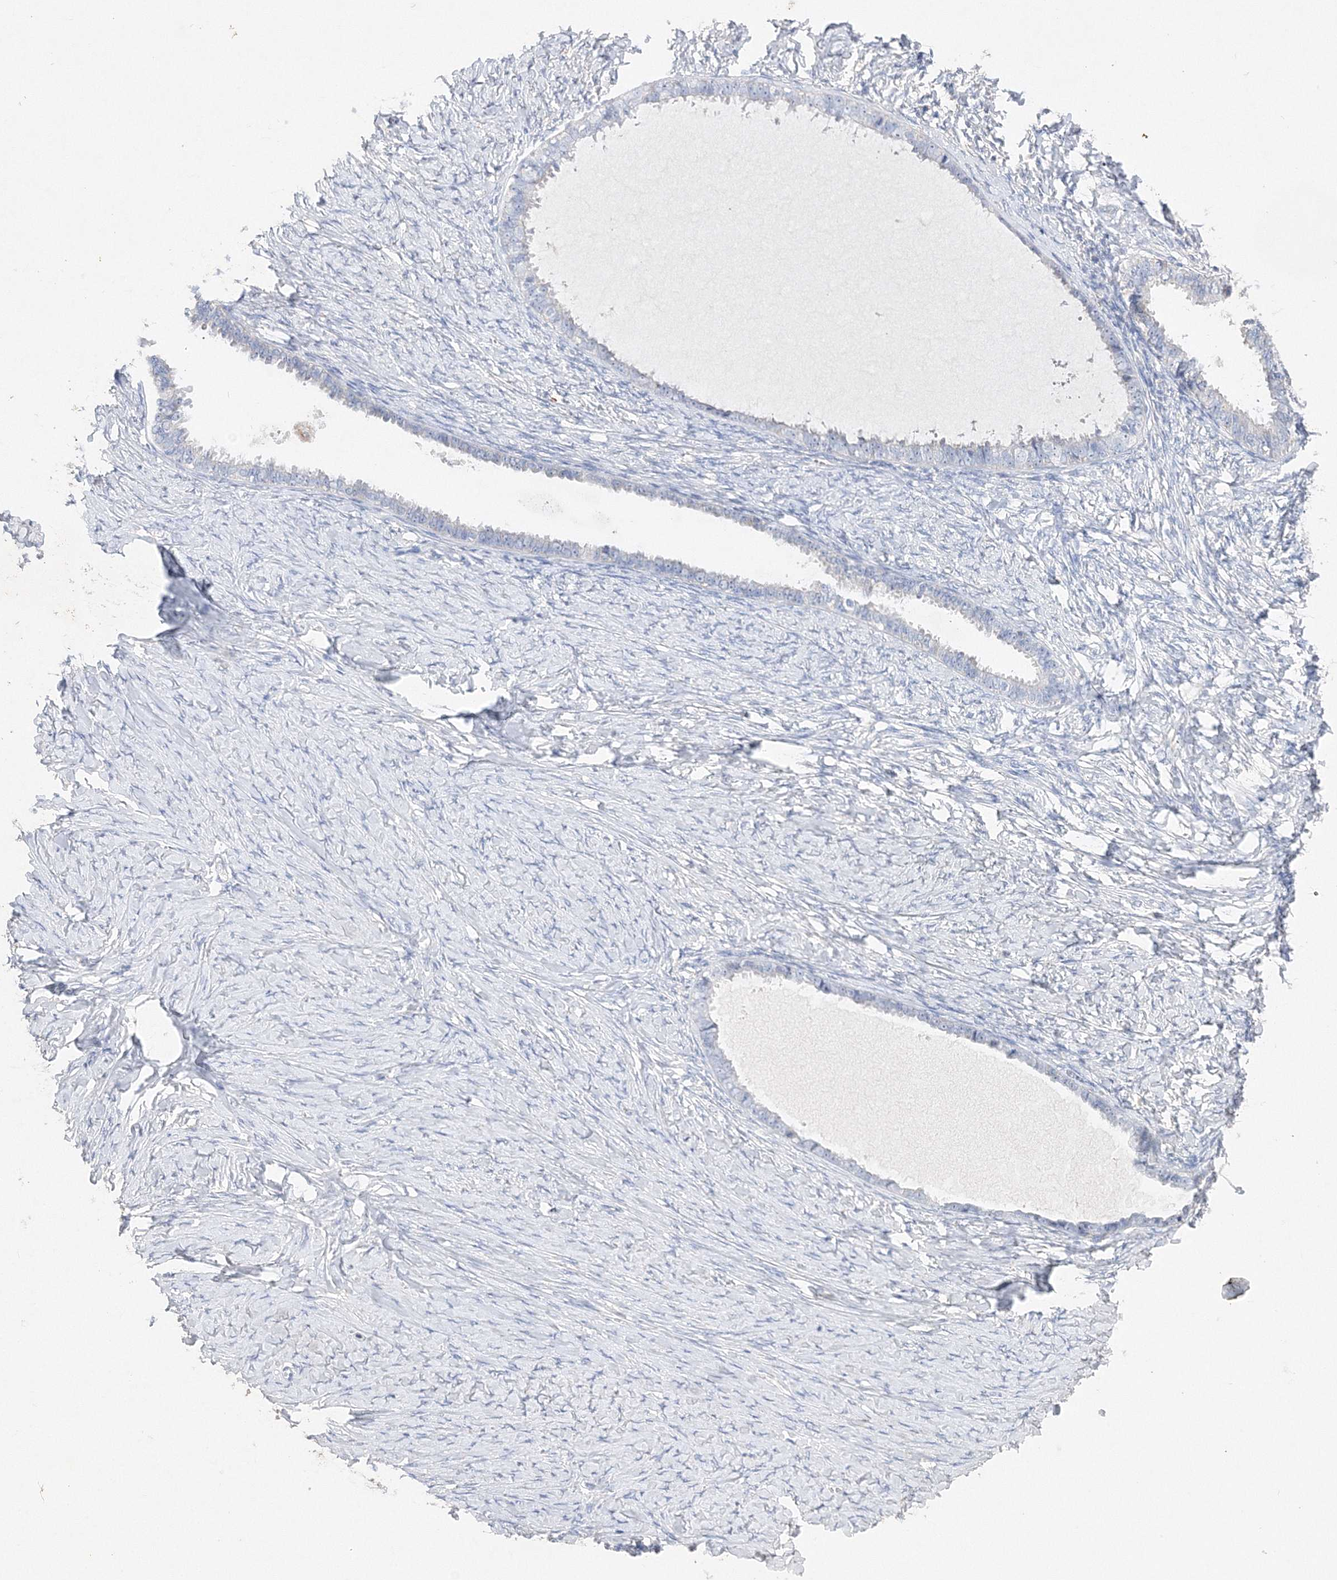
{"staining": {"intensity": "negative", "quantity": "none", "location": "none"}, "tissue": "ovarian cancer", "cell_type": "Tumor cells", "image_type": "cancer", "snomed": [{"axis": "morphology", "description": "Cystadenocarcinoma, serous, NOS"}, {"axis": "topography", "description": "Ovary"}], "caption": "Tumor cells are negative for brown protein staining in ovarian cancer.", "gene": "GLS", "patient": {"sex": "female", "age": 79}}